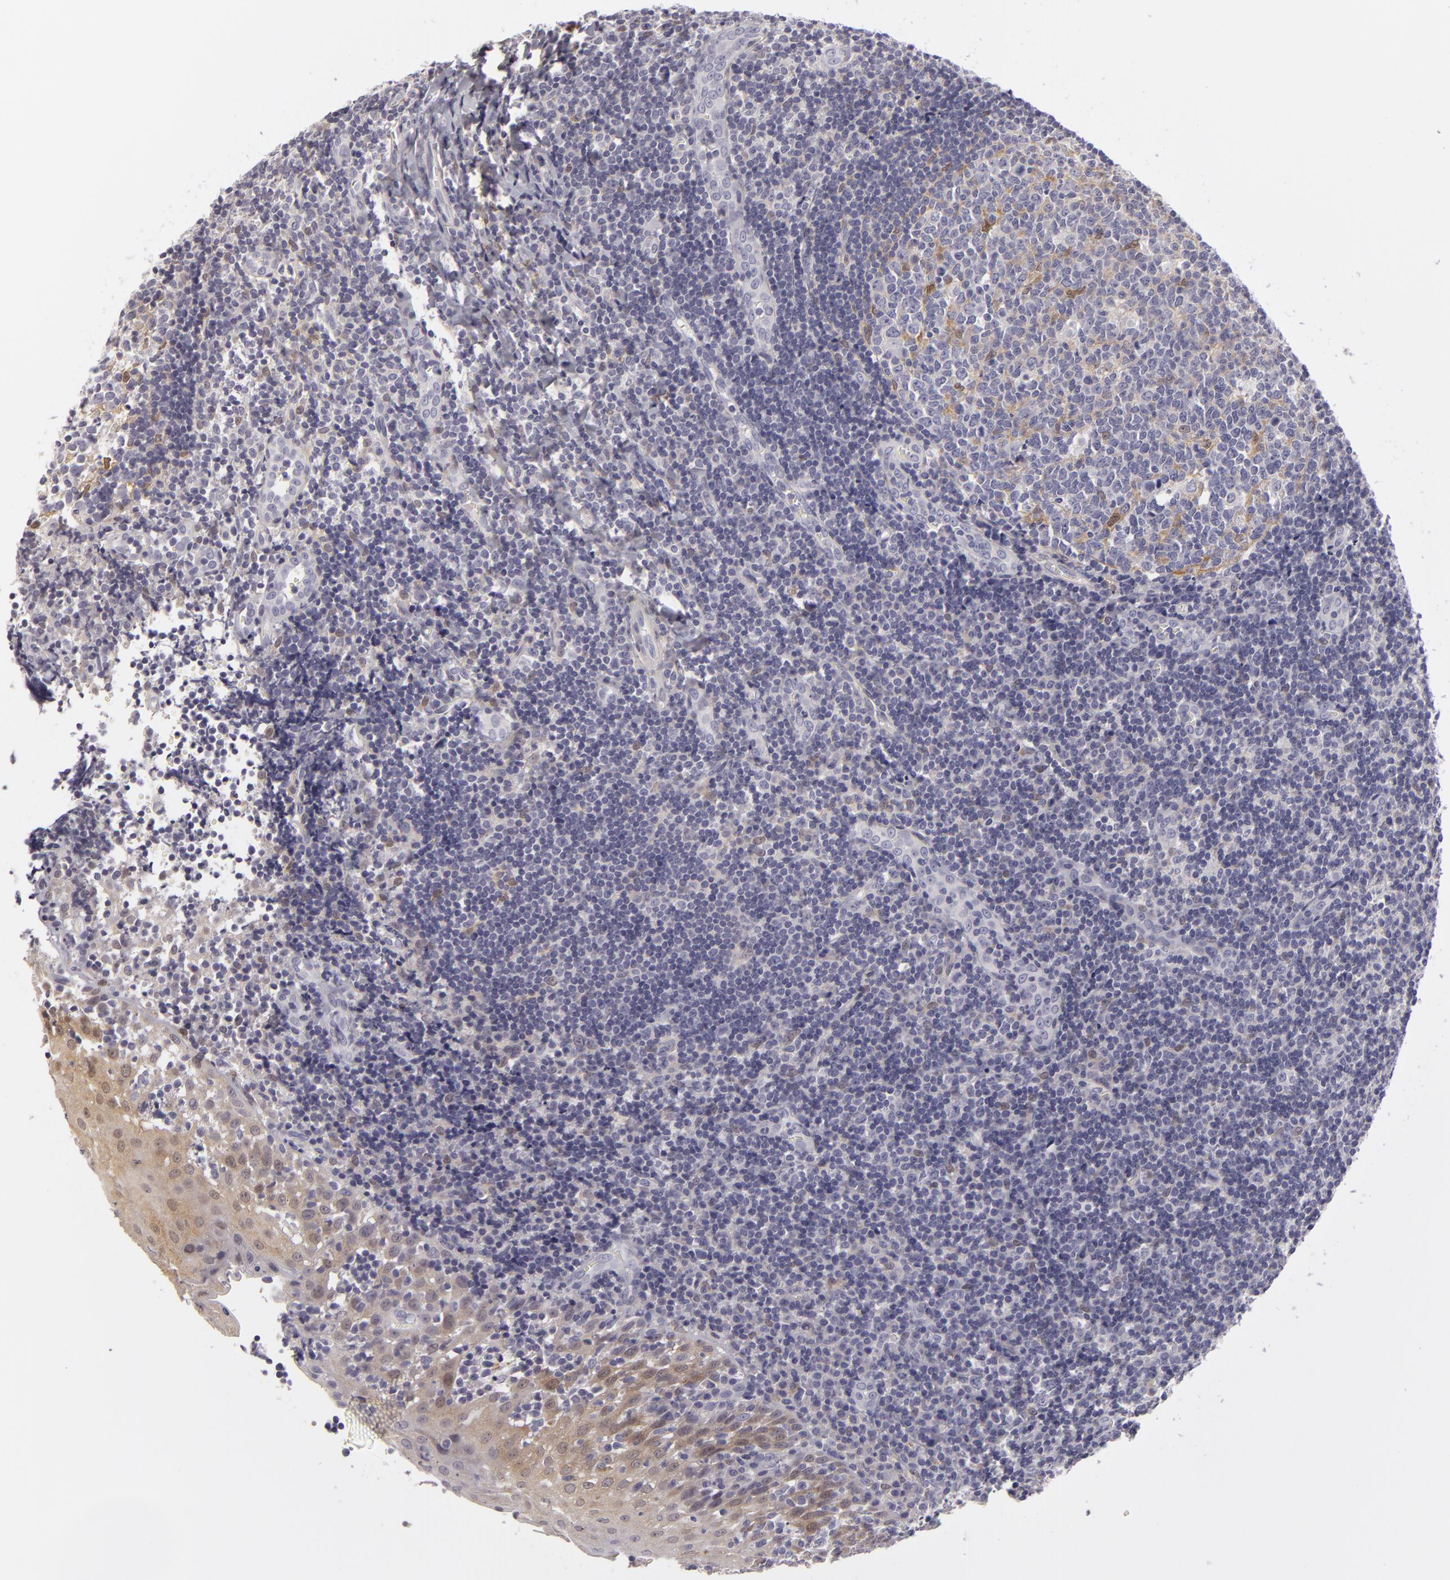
{"staining": {"intensity": "weak", "quantity": "<25%", "location": "nuclear"}, "tissue": "tonsil", "cell_type": "Germinal center cells", "image_type": "normal", "snomed": [{"axis": "morphology", "description": "Normal tissue, NOS"}, {"axis": "topography", "description": "Tonsil"}], "caption": "High power microscopy micrograph of an IHC micrograph of unremarkable tonsil, revealing no significant staining in germinal center cells. (DAB immunohistochemistry (IHC), high magnification).", "gene": "EFS", "patient": {"sex": "female", "age": 41}}